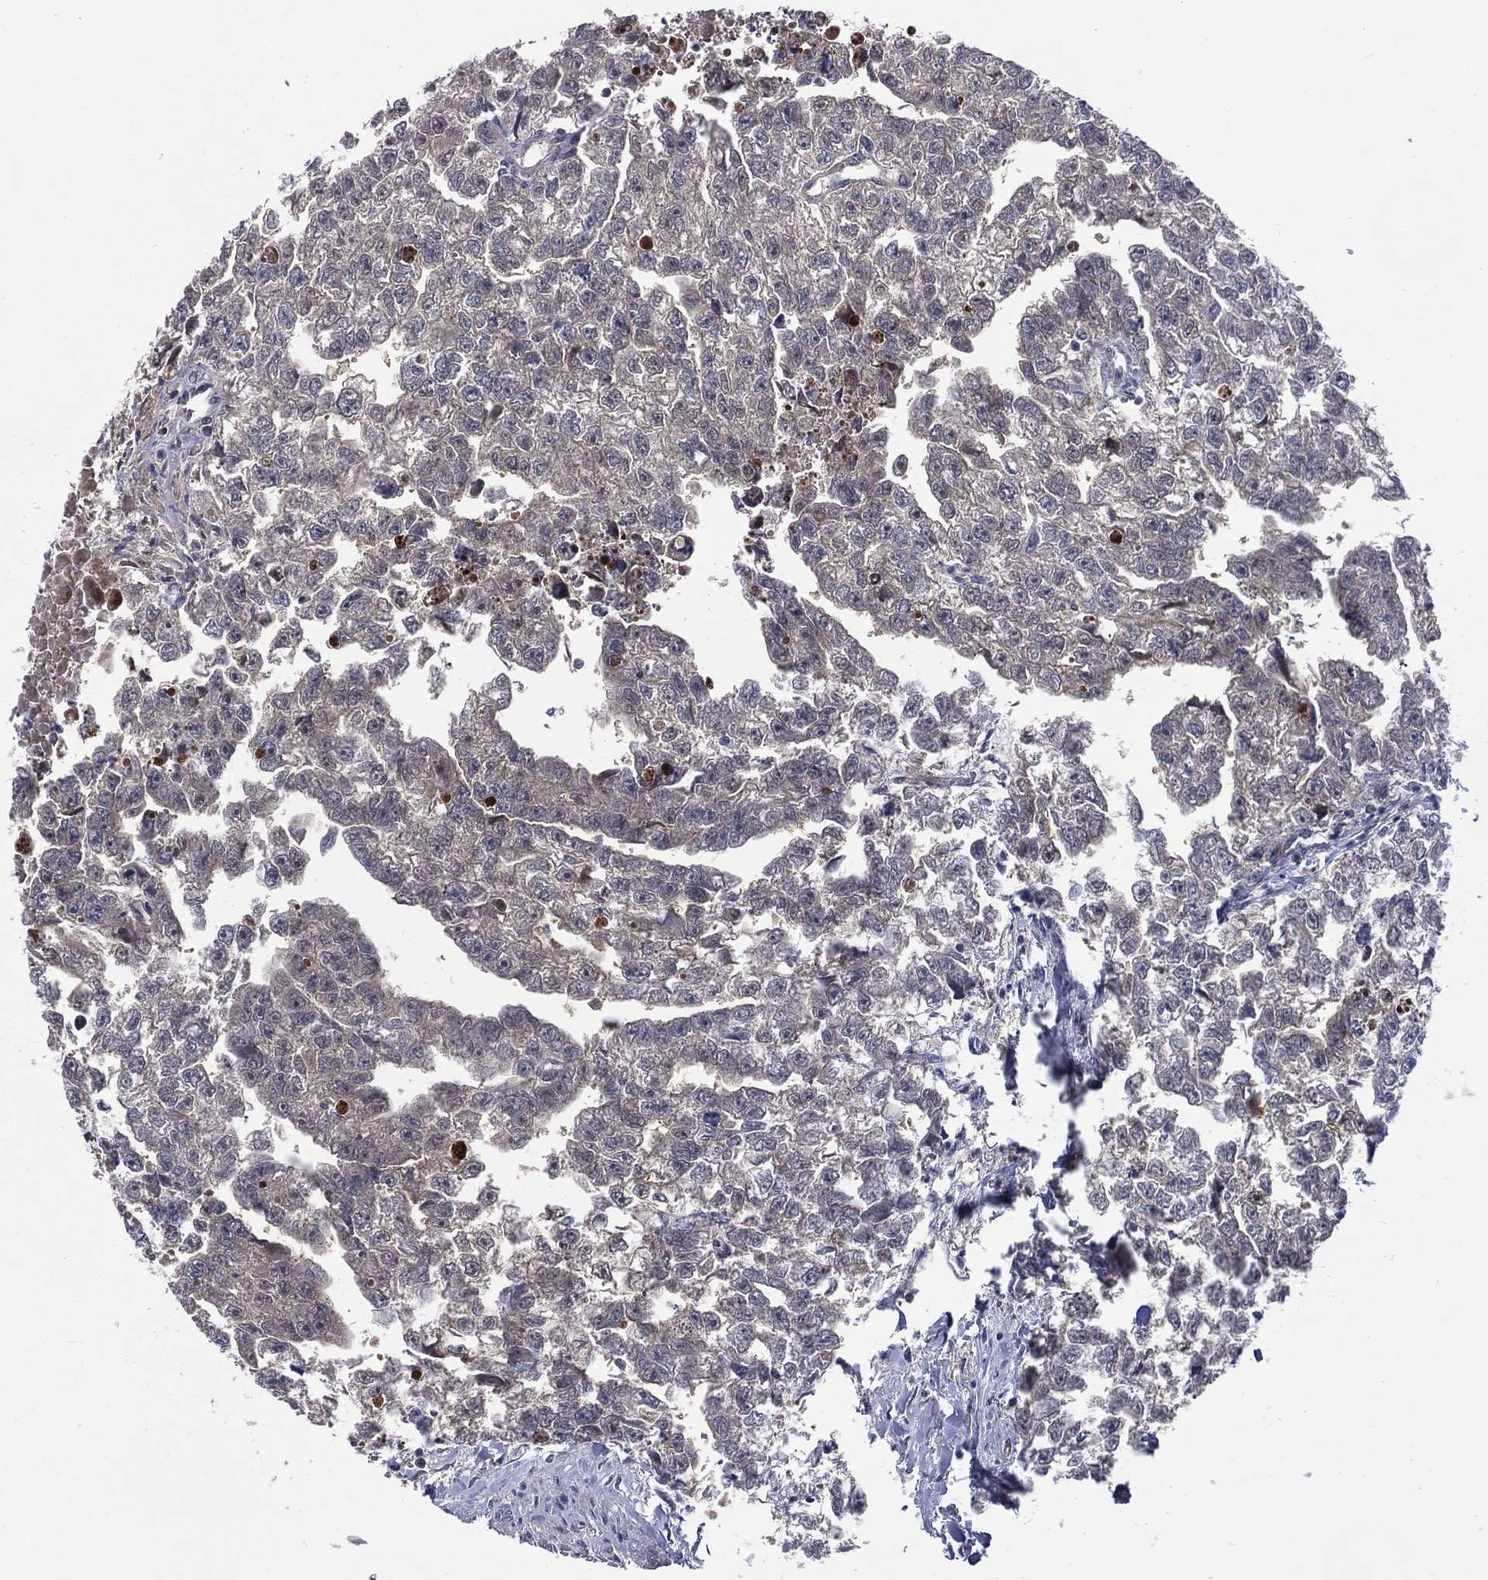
{"staining": {"intensity": "negative", "quantity": "none", "location": "none"}, "tissue": "testis cancer", "cell_type": "Tumor cells", "image_type": "cancer", "snomed": [{"axis": "morphology", "description": "Carcinoma, Embryonal, NOS"}, {"axis": "morphology", "description": "Teratoma, malignant, NOS"}, {"axis": "topography", "description": "Testis"}], "caption": "Testis cancer (teratoma (malignant)) stained for a protein using immunohistochemistry (IHC) demonstrates no expression tumor cells.", "gene": "MTAP", "patient": {"sex": "male", "age": 44}}